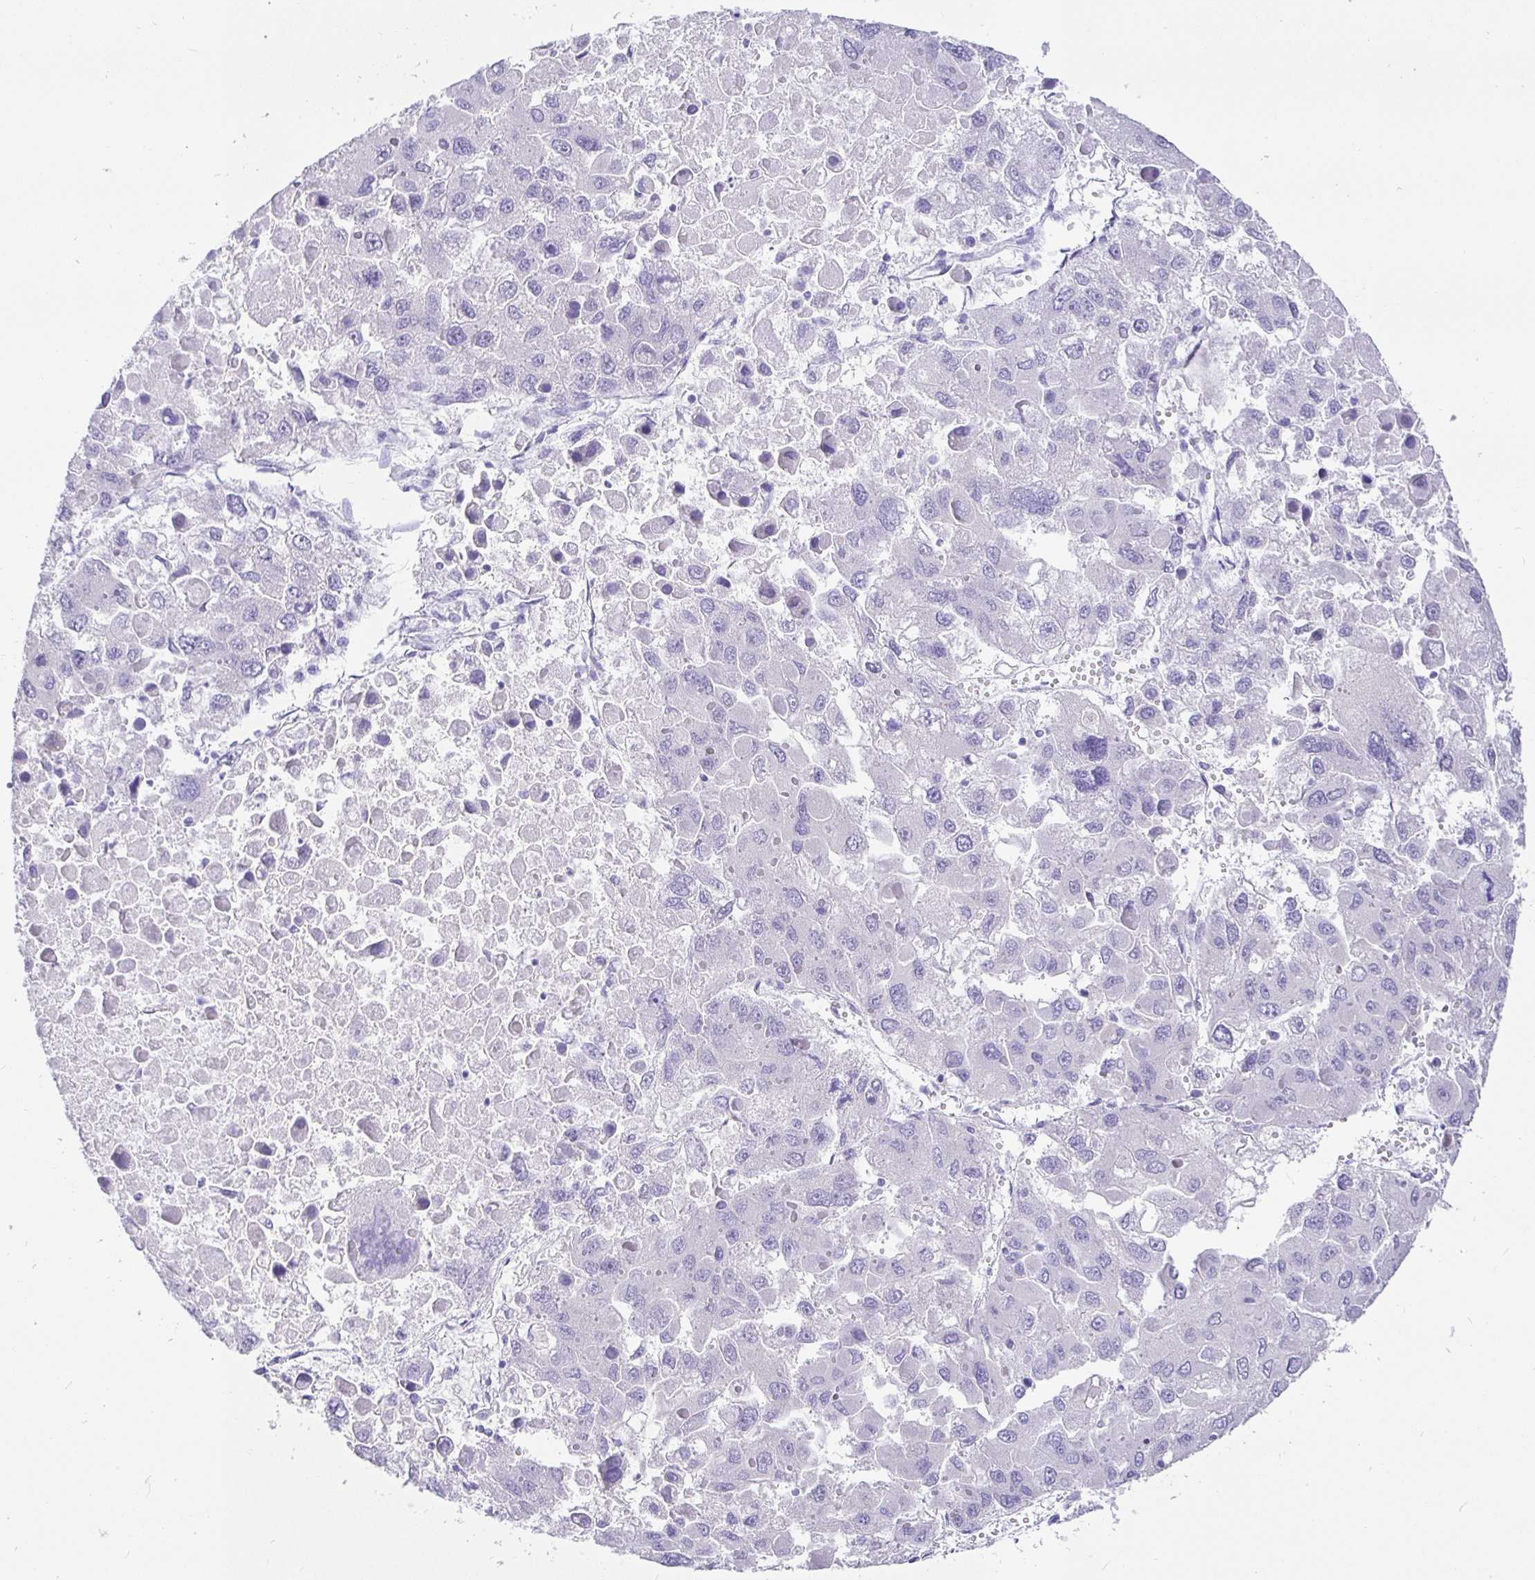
{"staining": {"intensity": "negative", "quantity": "none", "location": "none"}, "tissue": "liver cancer", "cell_type": "Tumor cells", "image_type": "cancer", "snomed": [{"axis": "morphology", "description": "Carcinoma, Hepatocellular, NOS"}, {"axis": "topography", "description": "Liver"}], "caption": "The immunohistochemistry (IHC) image has no significant positivity in tumor cells of liver hepatocellular carcinoma tissue.", "gene": "TPTE", "patient": {"sex": "female", "age": 41}}